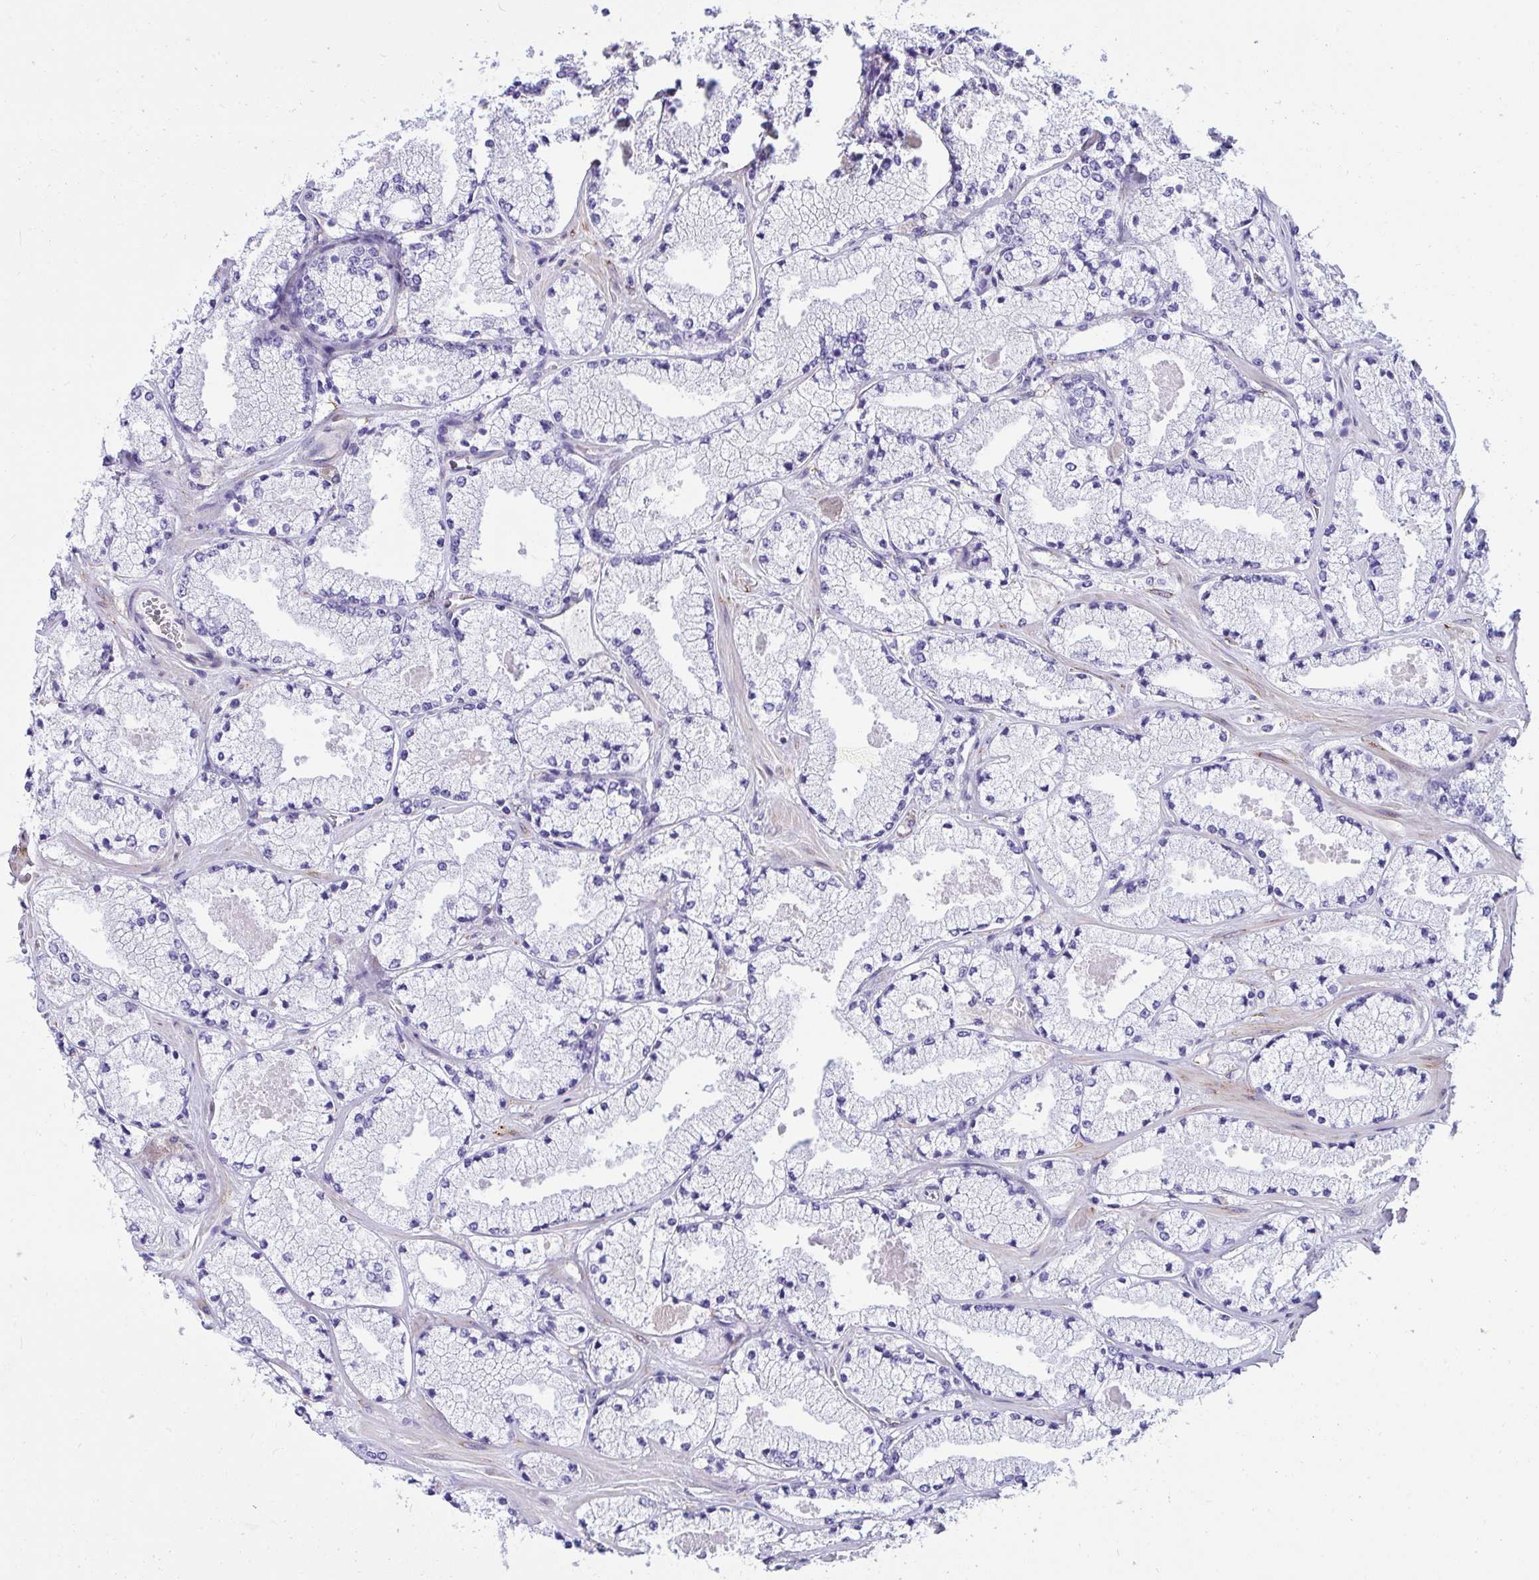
{"staining": {"intensity": "negative", "quantity": "none", "location": "none"}, "tissue": "prostate cancer", "cell_type": "Tumor cells", "image_type": "cancer", "snomed": [{"axis": "morphology", "description": "Adenocarcinoma, High grade"}, {"axis": "topography", "description": "Prostate"}], "caption": "Tumor cells are negative for brown protein staining in high-grade adenocarcinoma (prostate). Brightfield microscopy of IHC stained with DAB (3,3'-diaminobenzidine) (brown) and hematoxylin (blue), captured at high magnification.", "gene": "ASPH", "patient": {"sex": "male", "age": 63}}